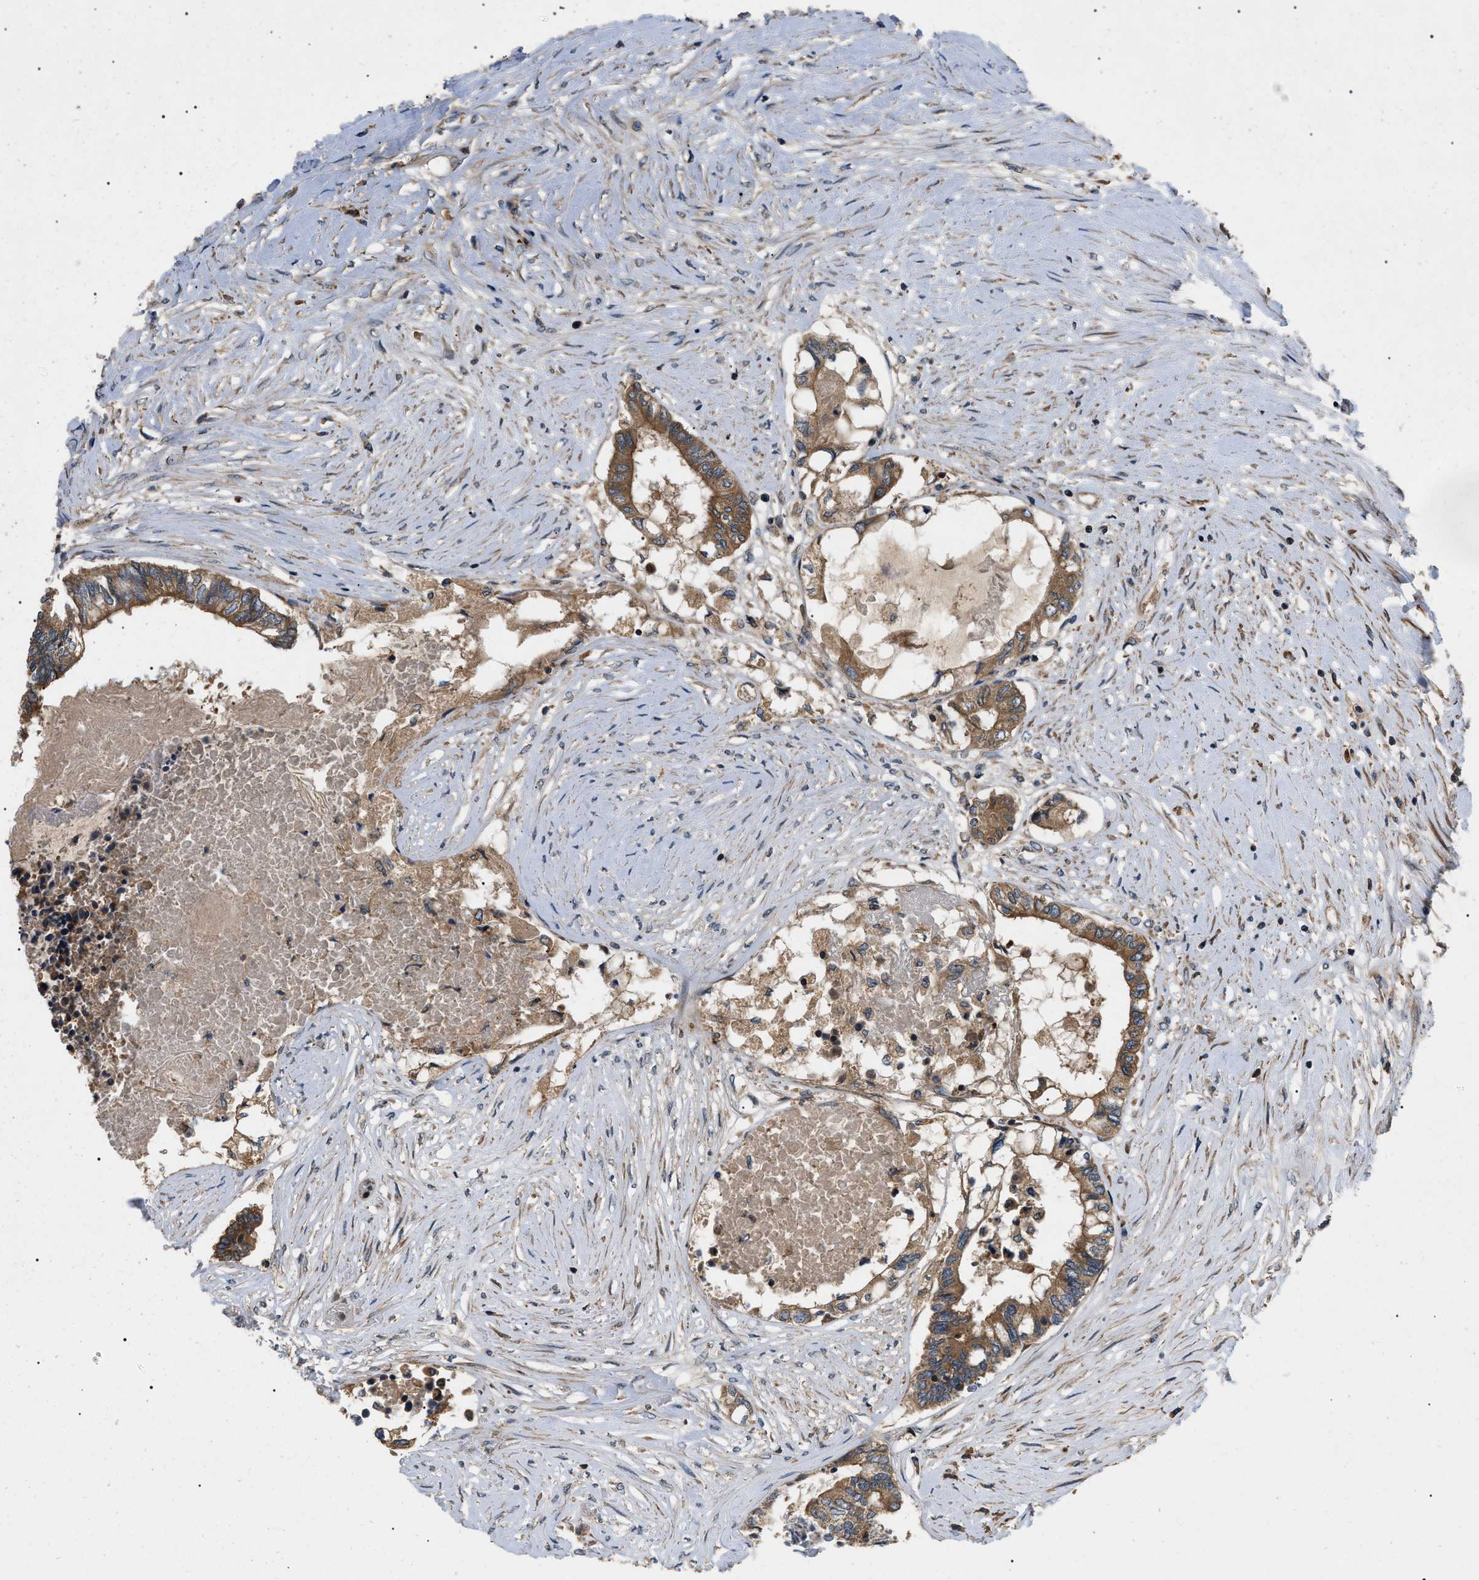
{"staining": {"intensity": "strong", "quantity": ">75%", "location": "cytoplasmic/membranous"}, "tissue": "colorectal cancer", "cell_type": "Tumor cells", "image_type": "cancer", "snomed": [{"axis": "morphology", "description": "Adenocarcinoma, NOS"}, {"axis": "topography", "description": "Rectum"}], "caption": "A high amount of strong cytoplasmic/membranous positivity is present in about >75% of tumor cells in colorectal cancer tissue.", "gene": "PPM1B", "patient": {"sex": "male", "age": 63}}